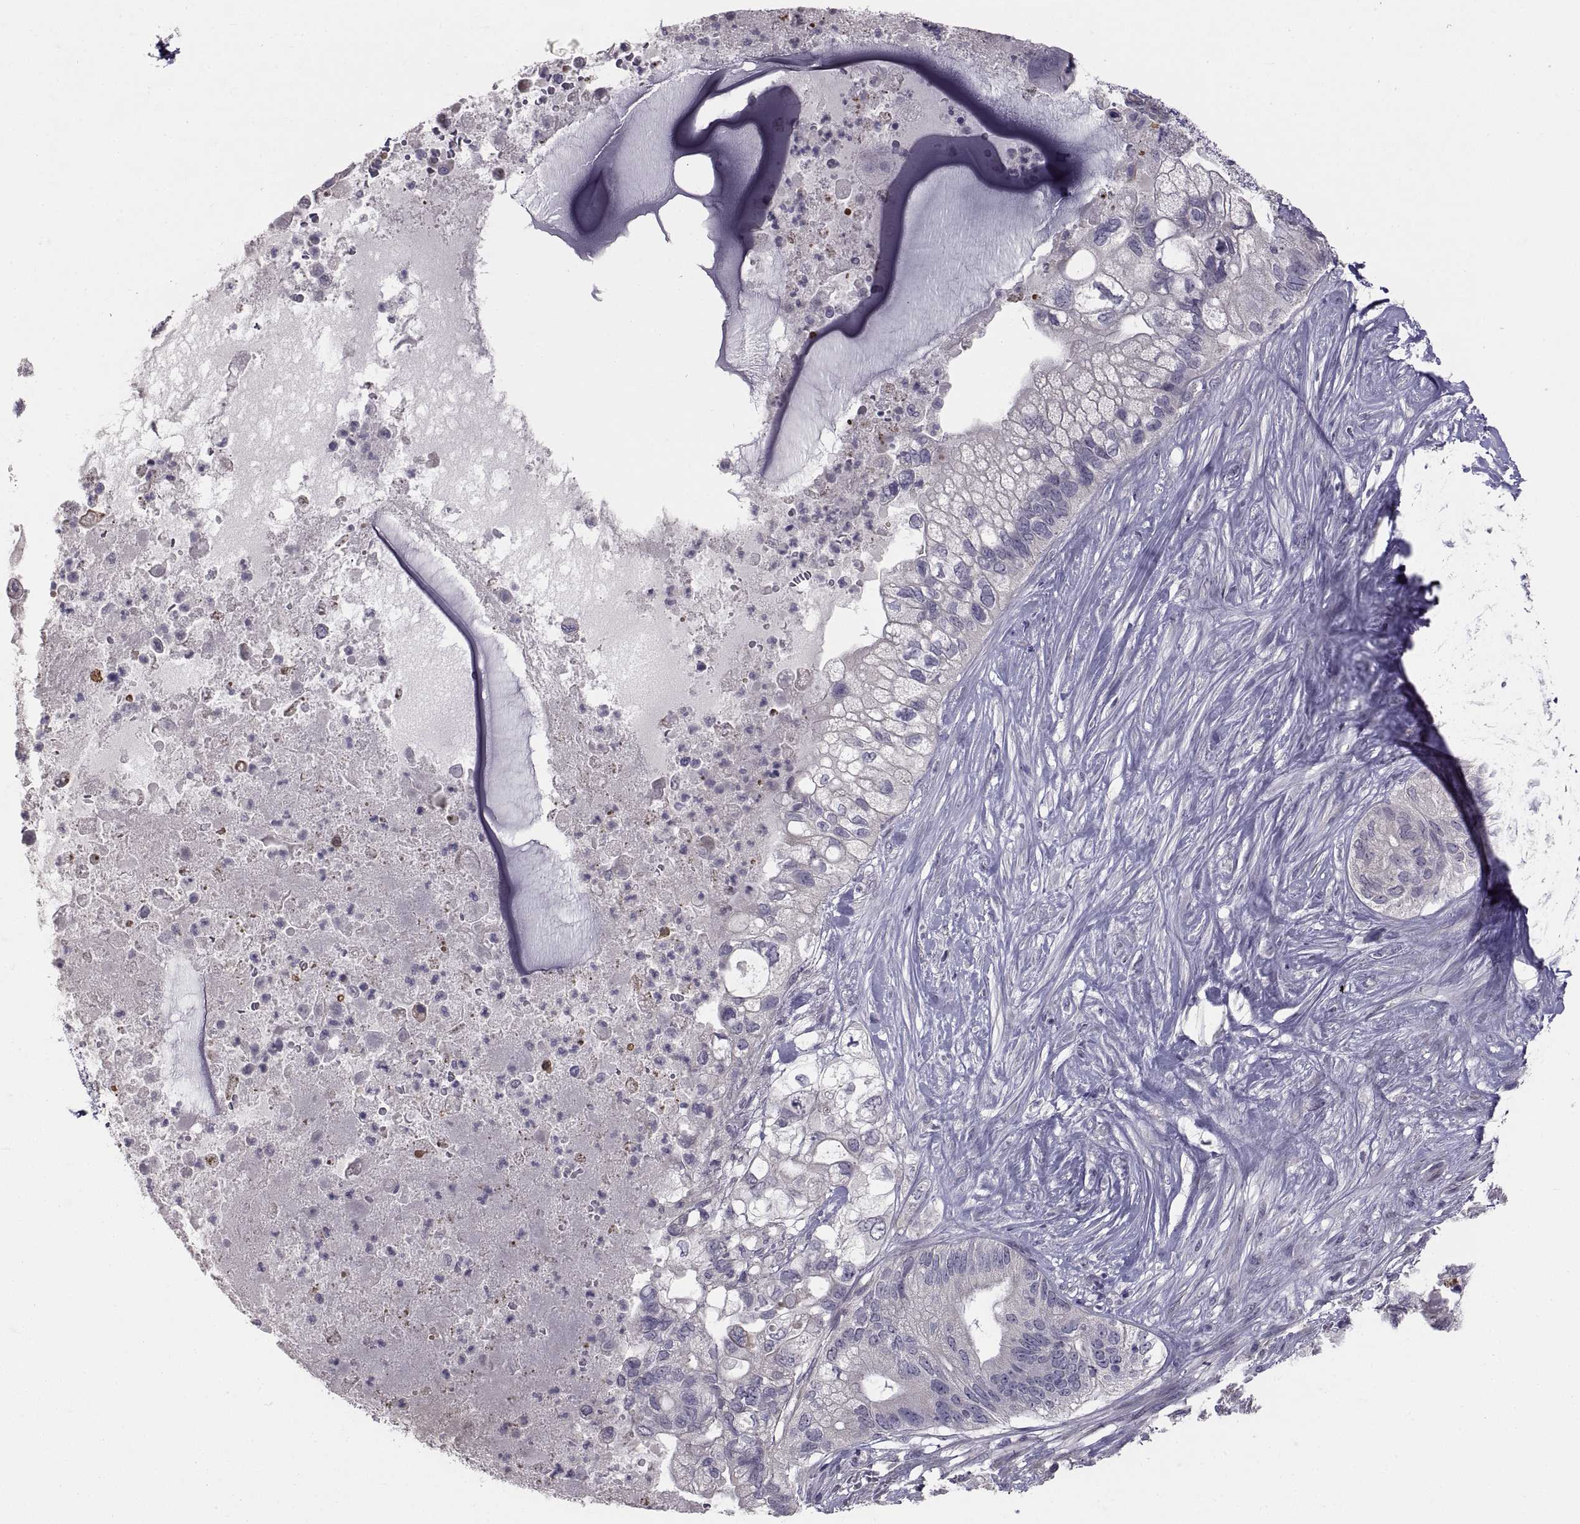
{"staining": {"intensity": "negative", "quantity": "none", "location": "none"}, "tissue": "pancreatic cancer", "cell_type": "Tumor cells", "image_type": "cancer", "snomed": [{"axis": "morphology", "description": "Adenocarcinoma, NOS"}, {"axis": "topography", "description": "Pancreas"}], "caption": "IHC micrograph of neoplastic tissue: human adenocarcinoma (pancreatic) stained with DAB displays no significant protein expression in tumor cells.", "gene": "NPTX2", "patient": {"sex": "female", "age": 72}}